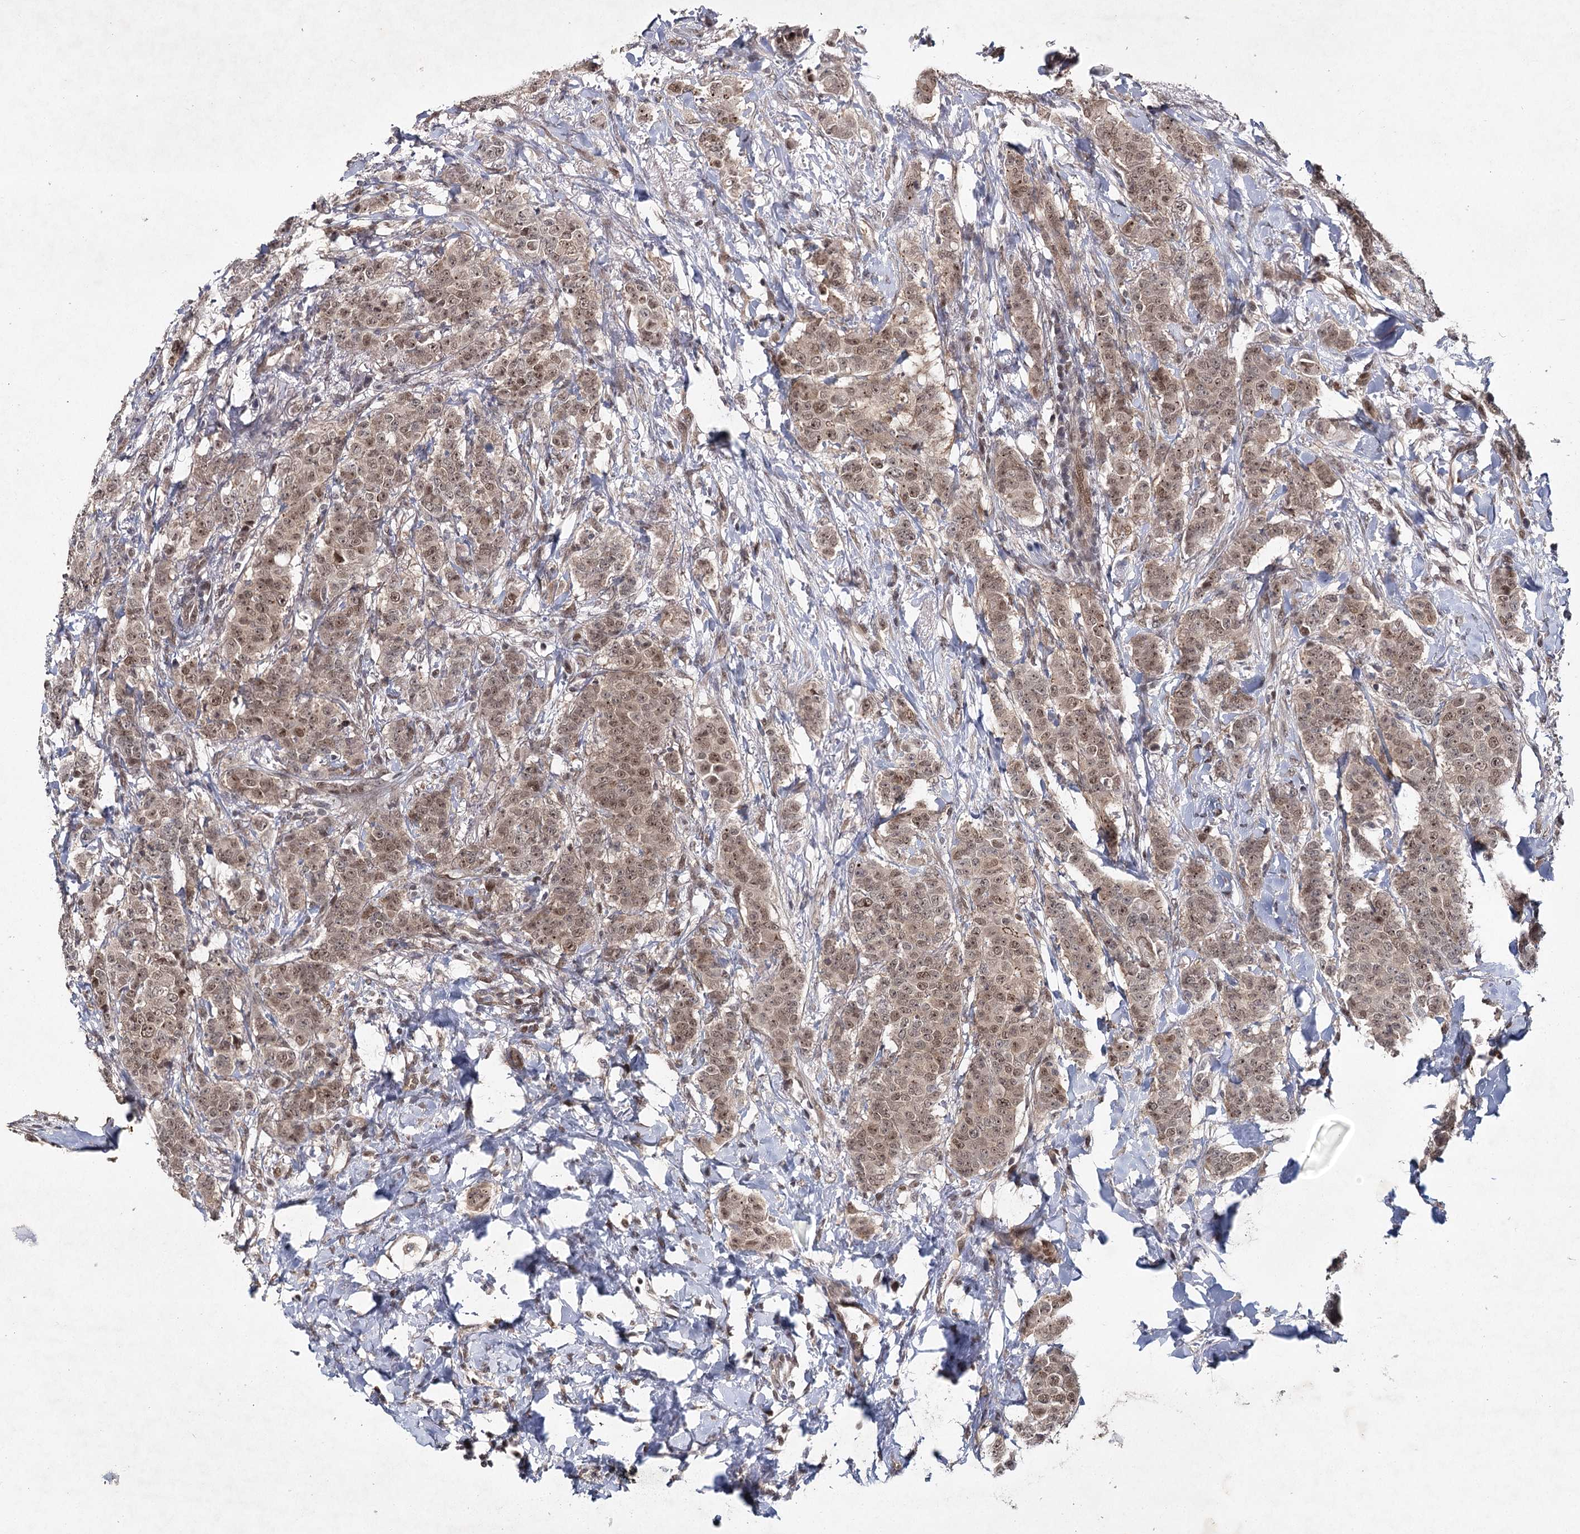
{"staining": {"intensity": "moderate", "quantity": ">75%", "location": "nuclear"}, "tissue": "breast cancer", "cell_type": "Tumor cells", "image_type": "cancer", "snomed": [{"axis": "morphology", "description": "Duct carcinoma"}, {"axis": "topography", "description": "Breast"}], "caption": "The histopathology image demonstrates a brown stain indicating the presence of a protein in the nuclear of tumor cells in intraductal carcinoma (breast).", "gene": "DCUN1D4", "patient": {"sex": "female", "age": 40}}